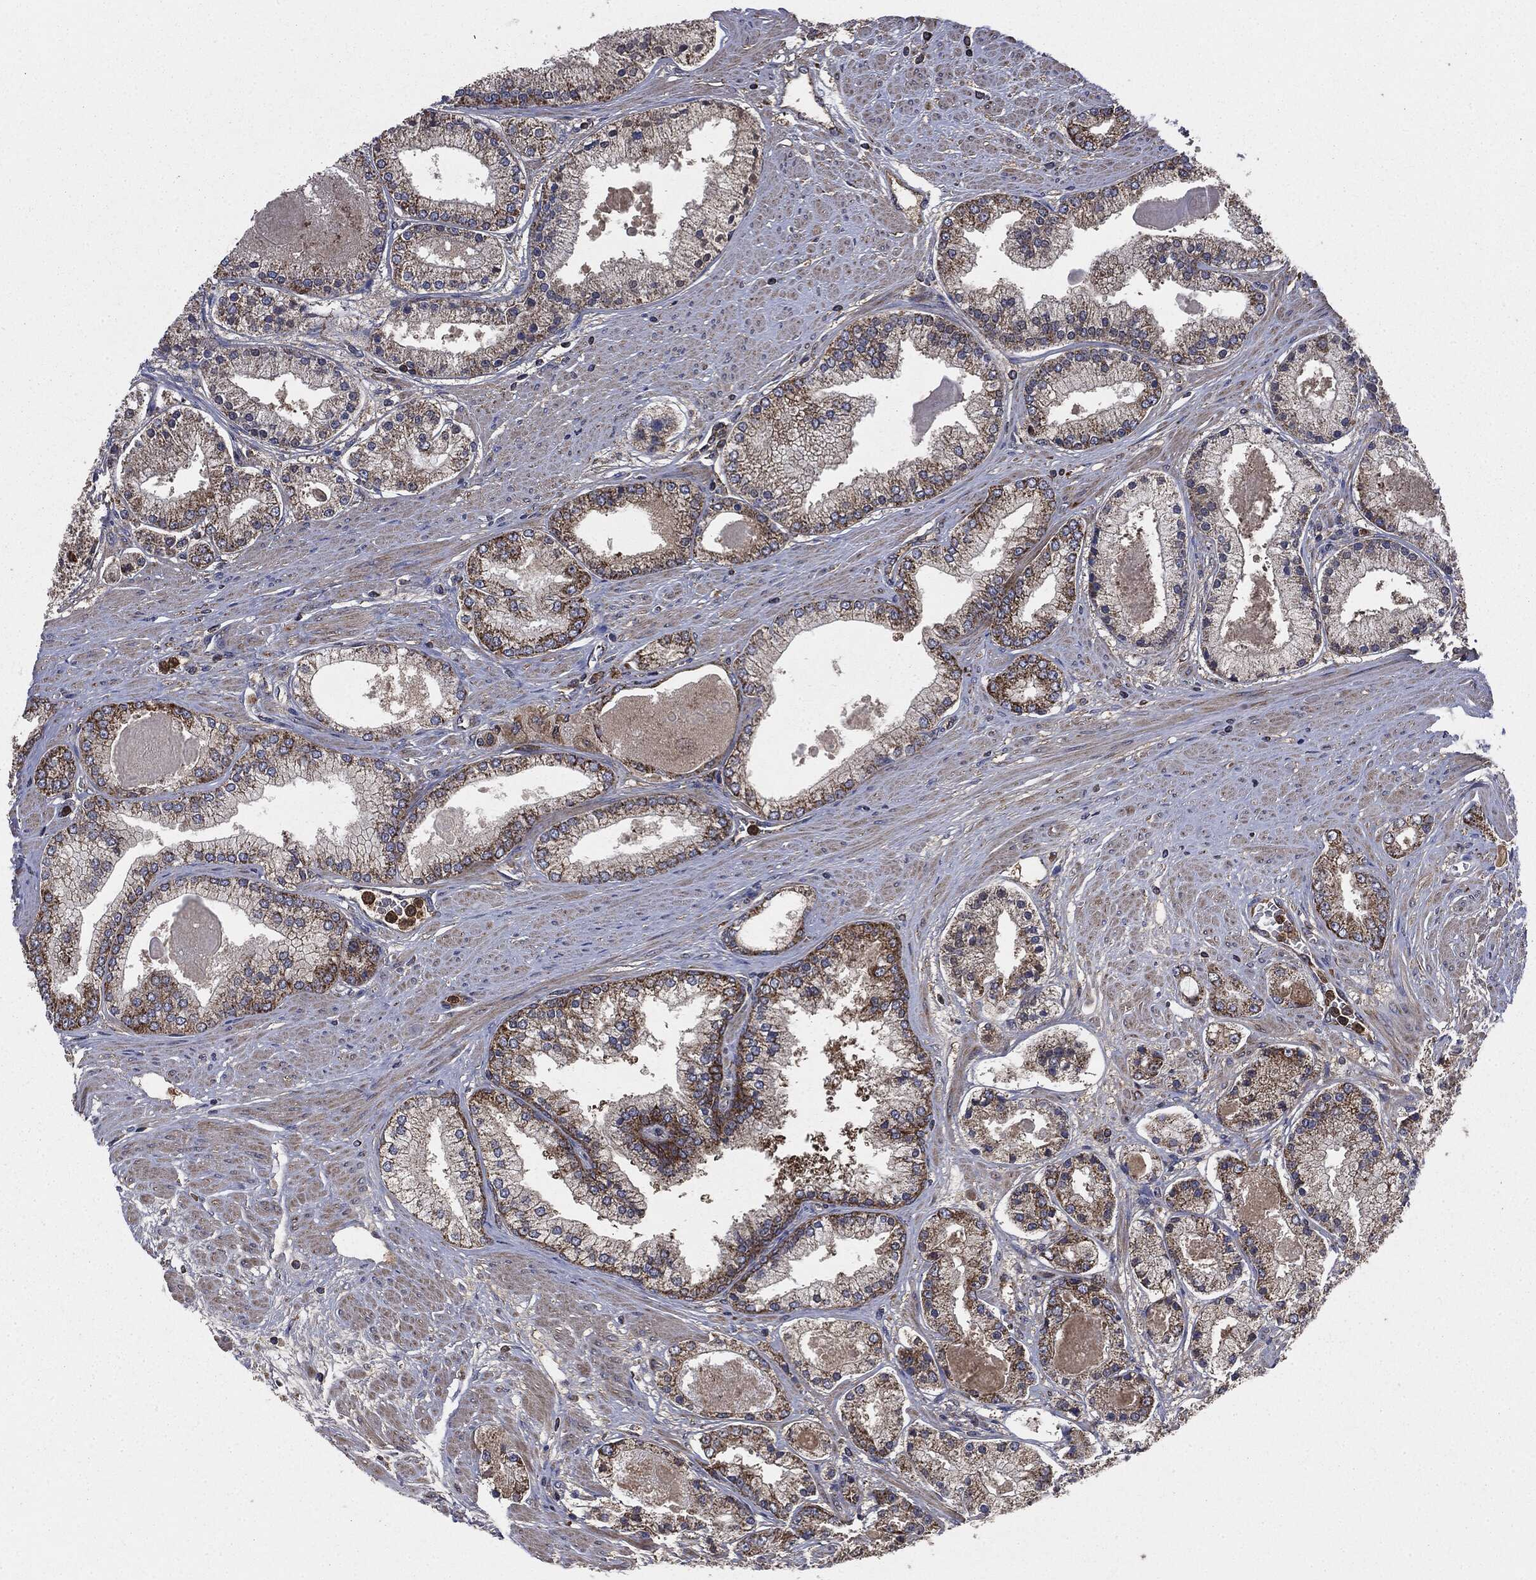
{"staining": {"intensity": "strong", "quantity": "25%-75%", "location": "cytoplasmic/membranous"}, "tissue": "prostate cancer", "cell_type": "Tumor cells", "image_type": "cancer", "snomed": [{"axis": "morphology", "description": "Adenocarcinoma, High grade"}, {"axis": "topography", "description": "Prostate"}], "caption": "Protein analysis of prostate cancer (adenocarcinoma (high-grade)) tissue exhibits strong cytoplasmic/membranous staining in approximately 25%-75% of tumor cells.", "gene": "MAPK6", "patient": {"sex": "male", "age": 67}}